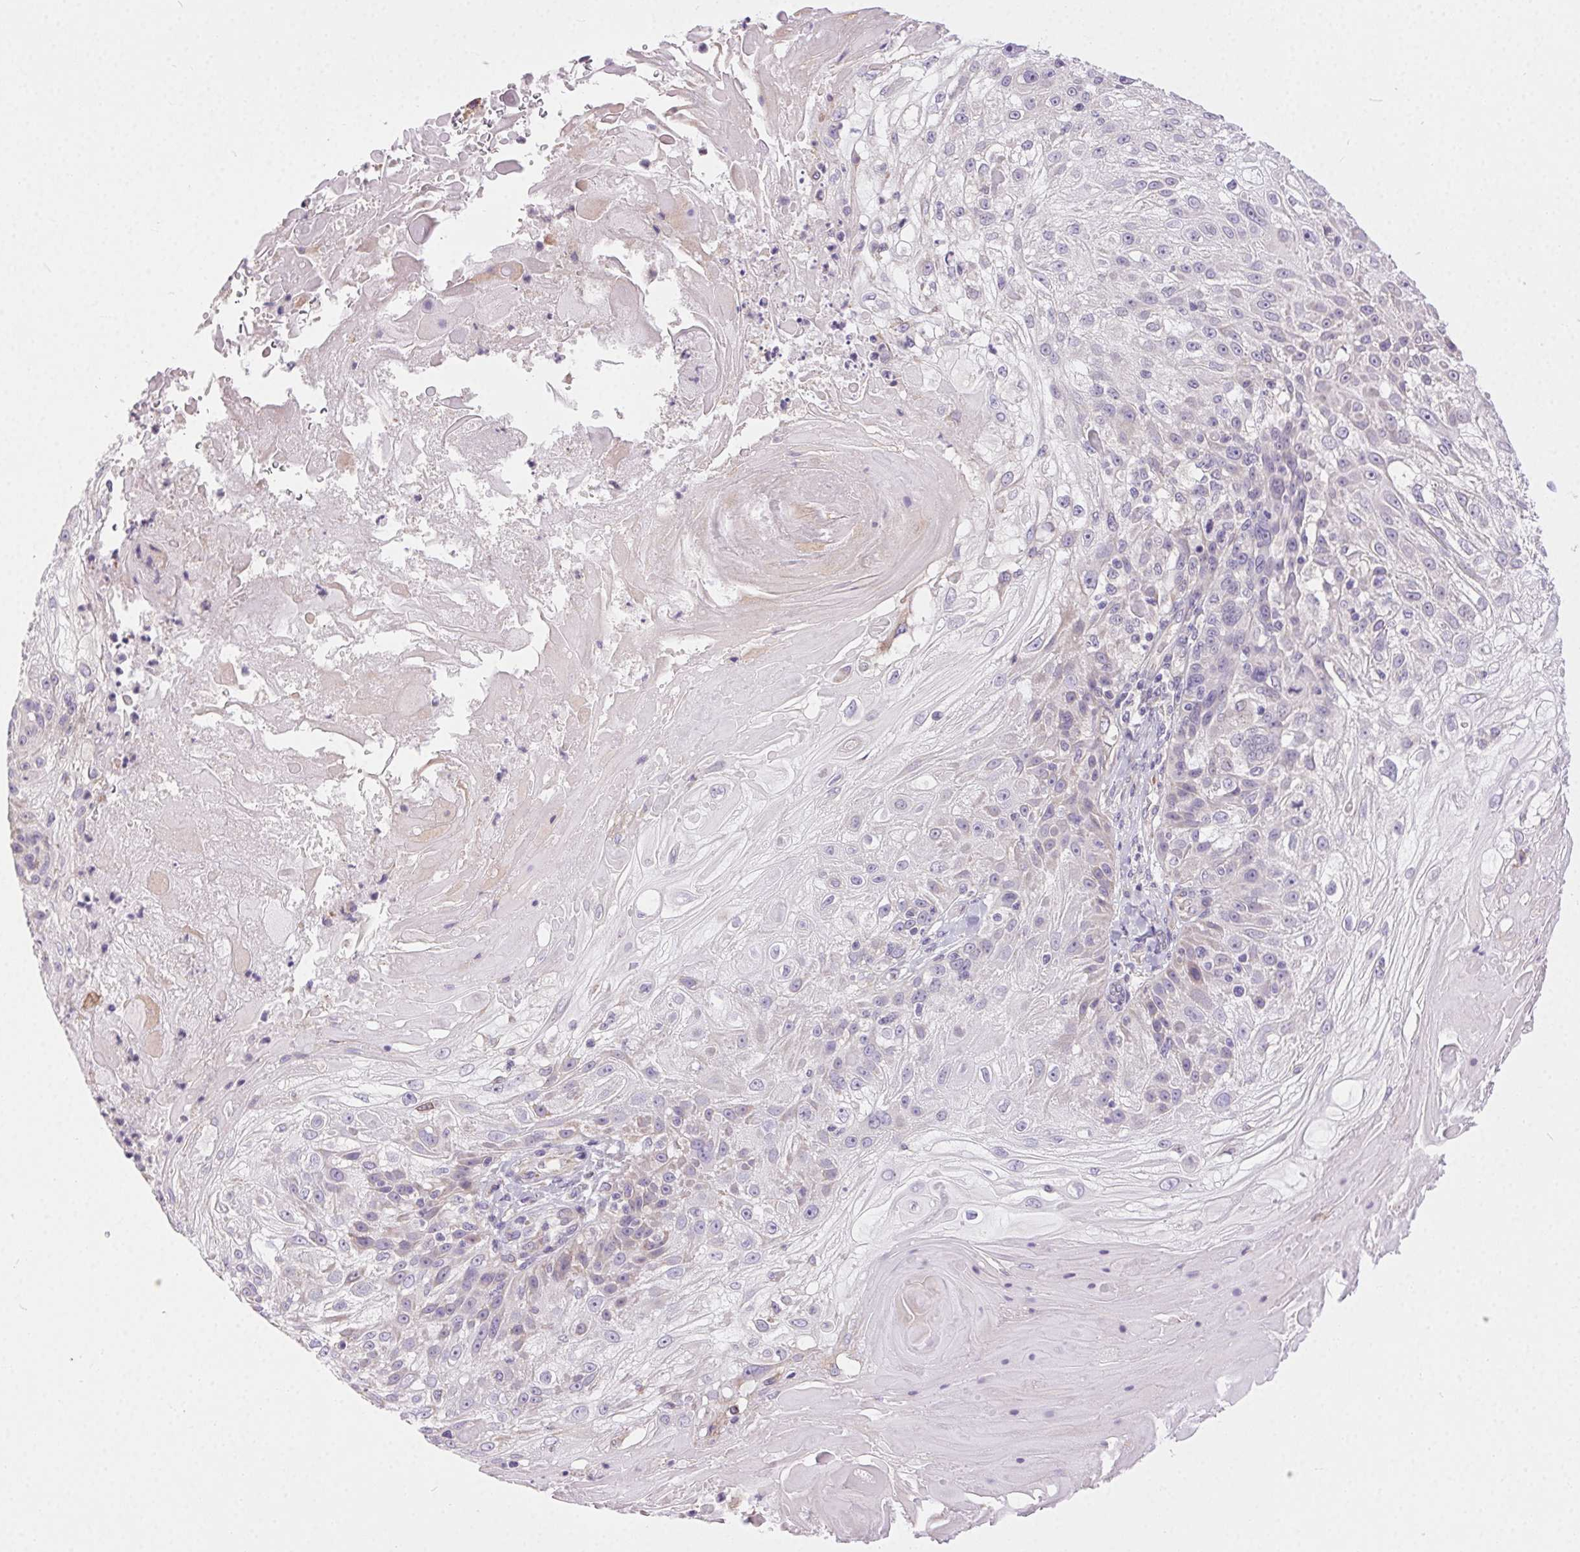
{"staining": {"intensity": "negative", "quantity": "none", "location": "none"}, "tissue": "skin cancer", "cell_type": "Tumor cells", "image_type": "cancer", "snomed": [{"axis": "morphology", "description": "Normal tissue, NOS"}, {"axis": "morphology", "description": "Squamous cell carcinoma, NOS"}, {"axis": "topography", "description": "Skin"}], "caption": "This is a image of IHC staining of skin squamous cell carcinoma, which shows no expression in tumor cells. Brightfield microscopy of immunohistochemistry (IHC) stained with DAB (3,3'-diaminobenzidine) (brown) and hematoxylin (blue), captured at high magnification.", "gene": "SNX31", "patient": {"sex": "female", "age": 83}}